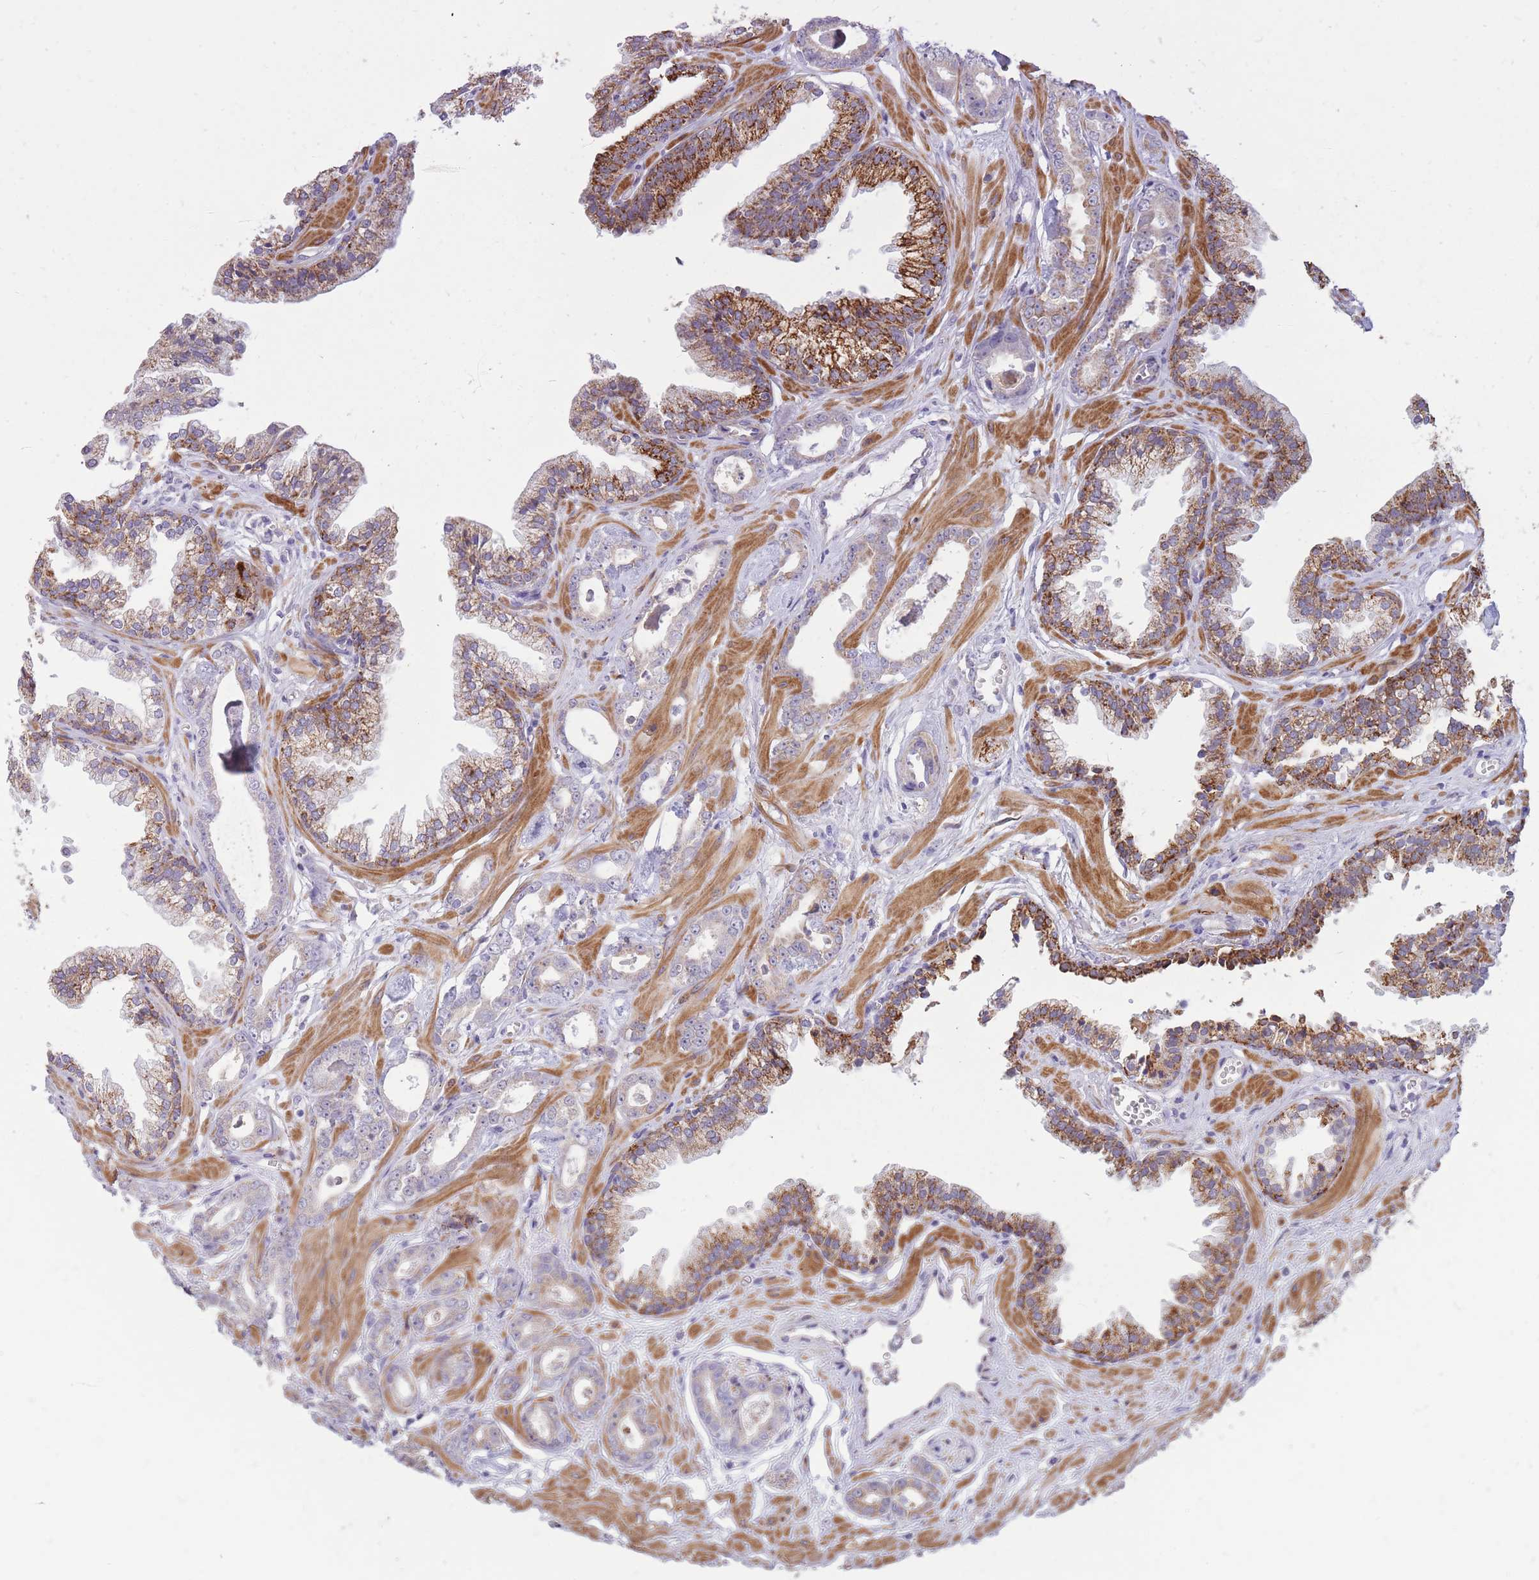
{"staining": {"intensity": "moderate", "quantity": "<25%", "location": "cytoplasmic/membranous"}, "tissue": "prostate cancer", "cell_type": "Tumor cells", "image_type": "cancer", "snomed": [{"axis": "morphology", "description": "Adenocarcinoma, Low grade"}, {"axis": "topography", "description": "Prostate"}], "caption": "Prostate low-grade adenocarcinoma stained with DAB (3,3'-diaminobenzidine) IHC displays low levels of moderate cytoplasmic/membranous positivity in about <25% of tumor cells.", "gene": "RNF170", "patient": {"sex": "male", "age": 60}}